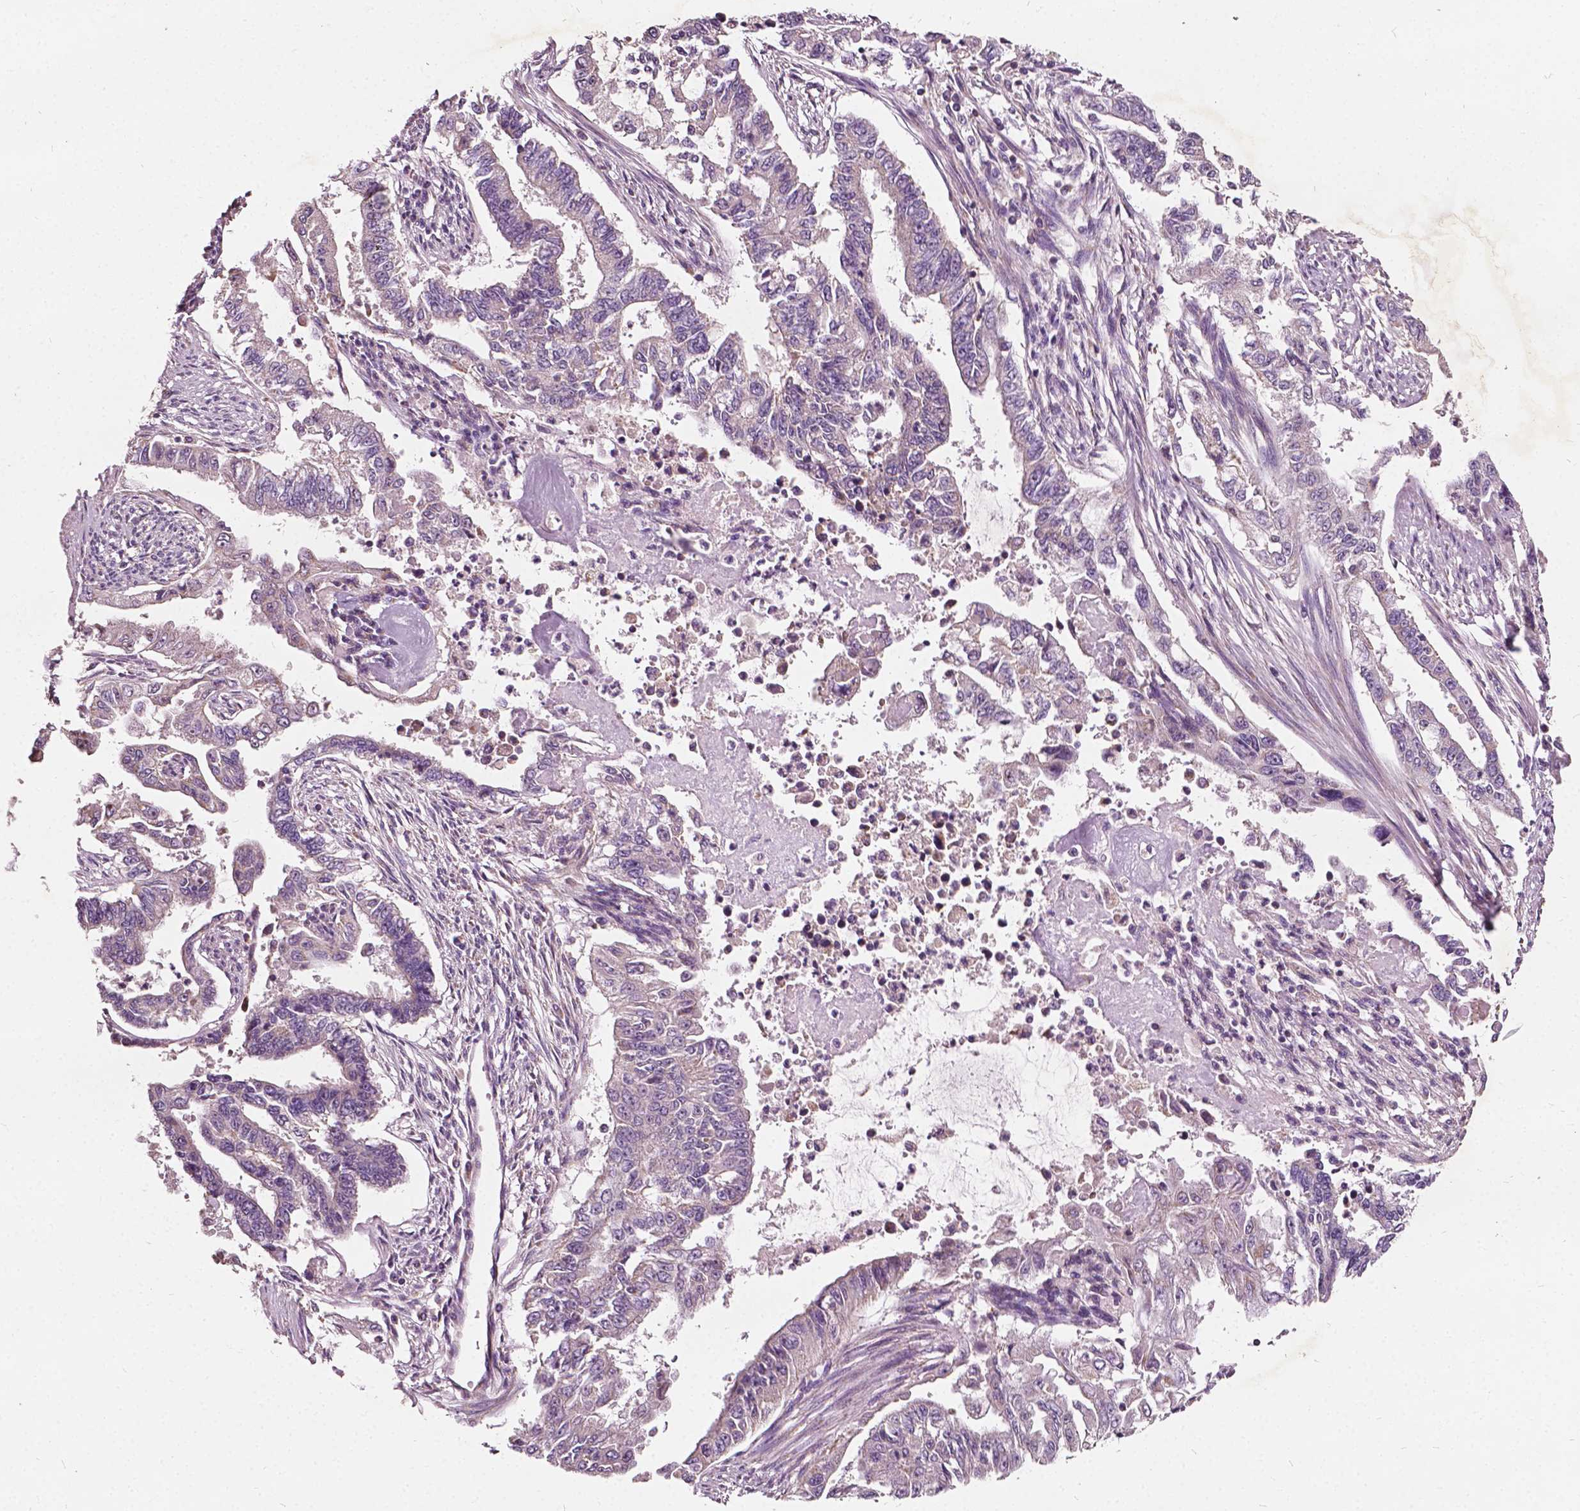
{"staining": {"intensity": "negative", "quantity": "none", "location": "none"}, "tissue": "endometrial cancer", "cell_type": "Tumor cells", "image_type": "cancer", "snomed": [{"axis": "morphology", "description": "Adenocarcinoma, NOS"}, {"axis": "topography", "description": "Uterus"}], "caption": "This is an immunohistochemistry (IHC) micrograph of human endometrial cancer (adenocarcinoma). There is no expression in tumor cells.", "gene": "ODF3L2", "patient": {"sex": "female", "age": 59}}